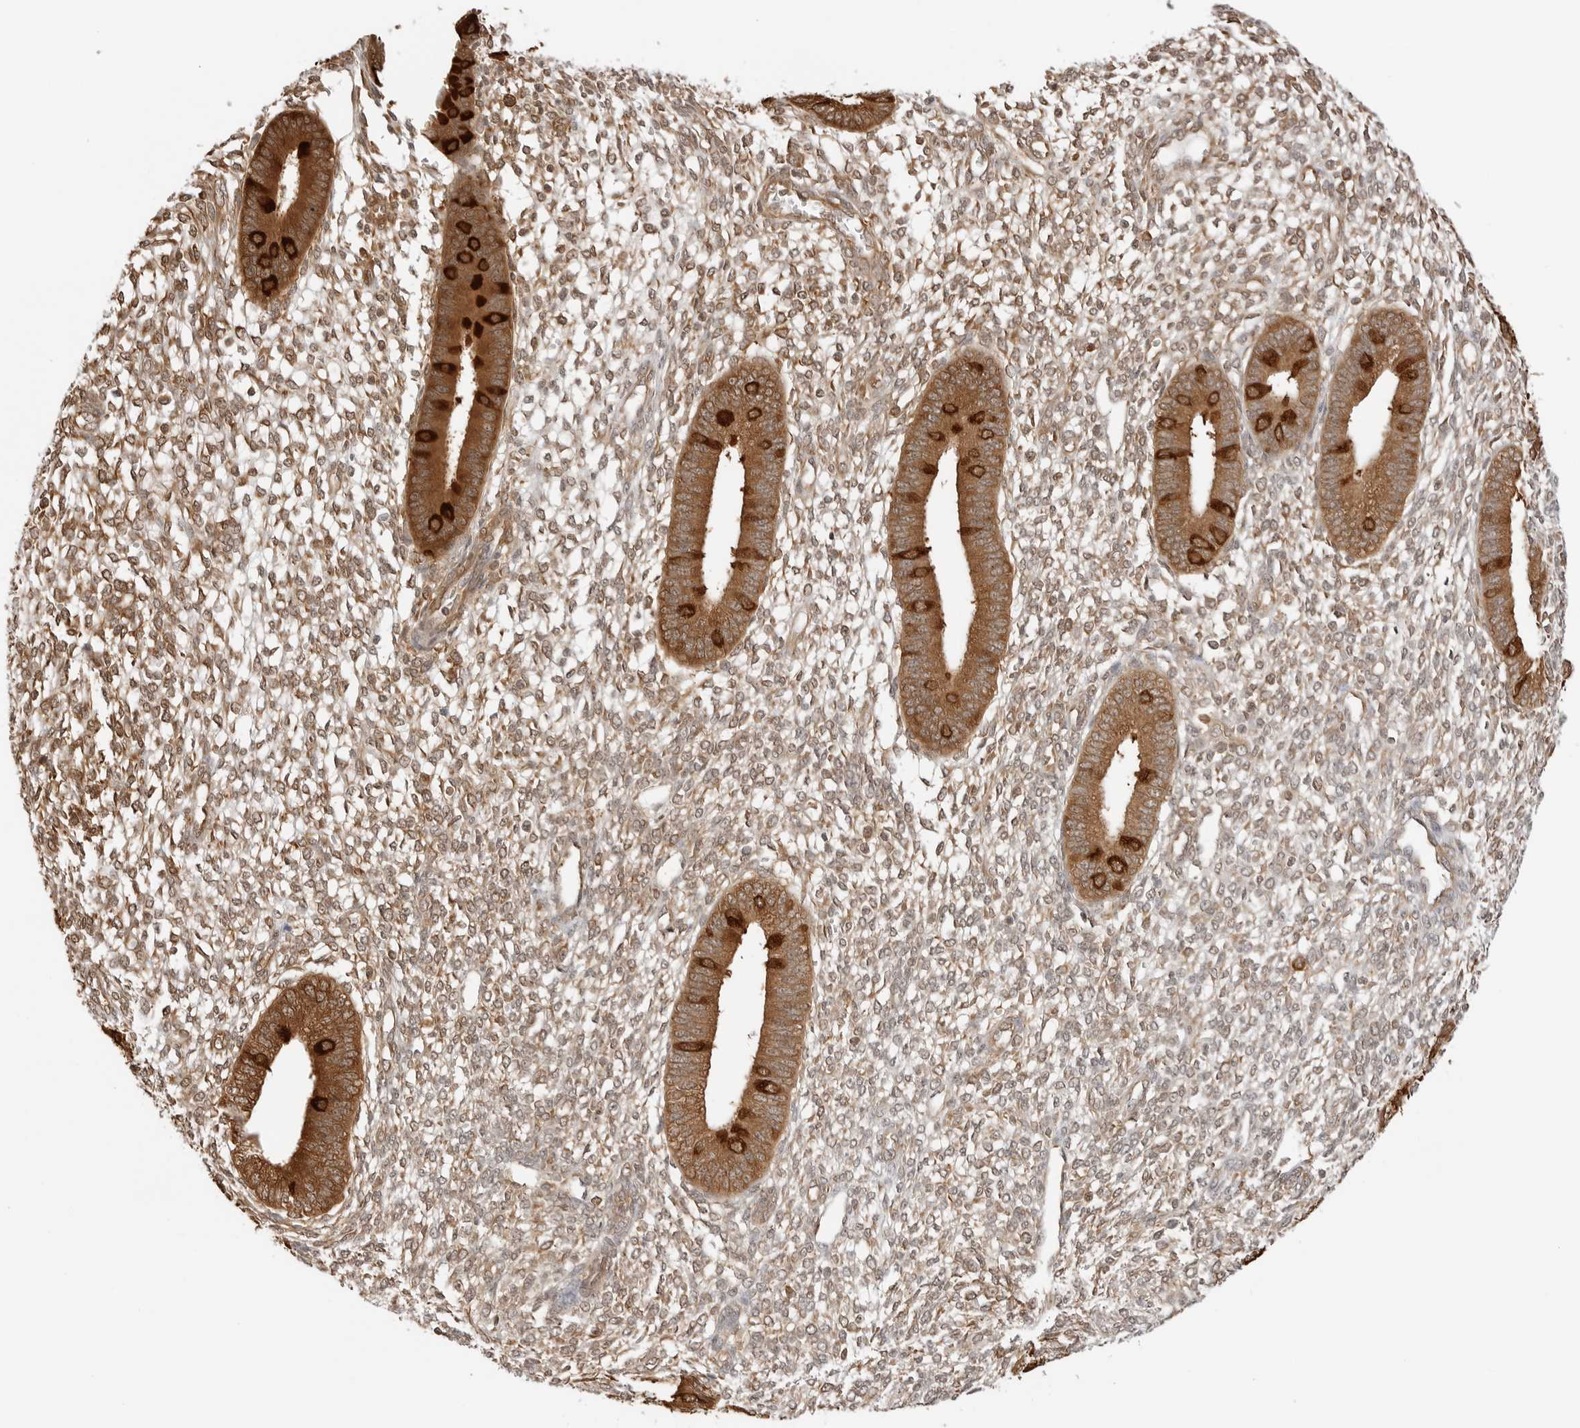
{"staining": {"intensity": "weak", "quantity": "25%-75%", "location": "cytoplasmic/membranous,nuclear"}, "tissue": "endometrium", "cell_type": "Cells in endometrial stroma", "image_type": "normal", "snomed": [{"axis": "morphology", "description": "Normal tissue, NOS"}, {"axis": "topography", "description": "Endometrium"}], "caption": "Unremarkable endometrium displays weak cytoplasmic/membranous,nuclear expression in approximately 25%-75% of cells in endometrial stroma (DAB IHC with brightfield microscopy, high magnification)..", "gene": "NUDC", "patient": {"sex": "female", "age": 46}}